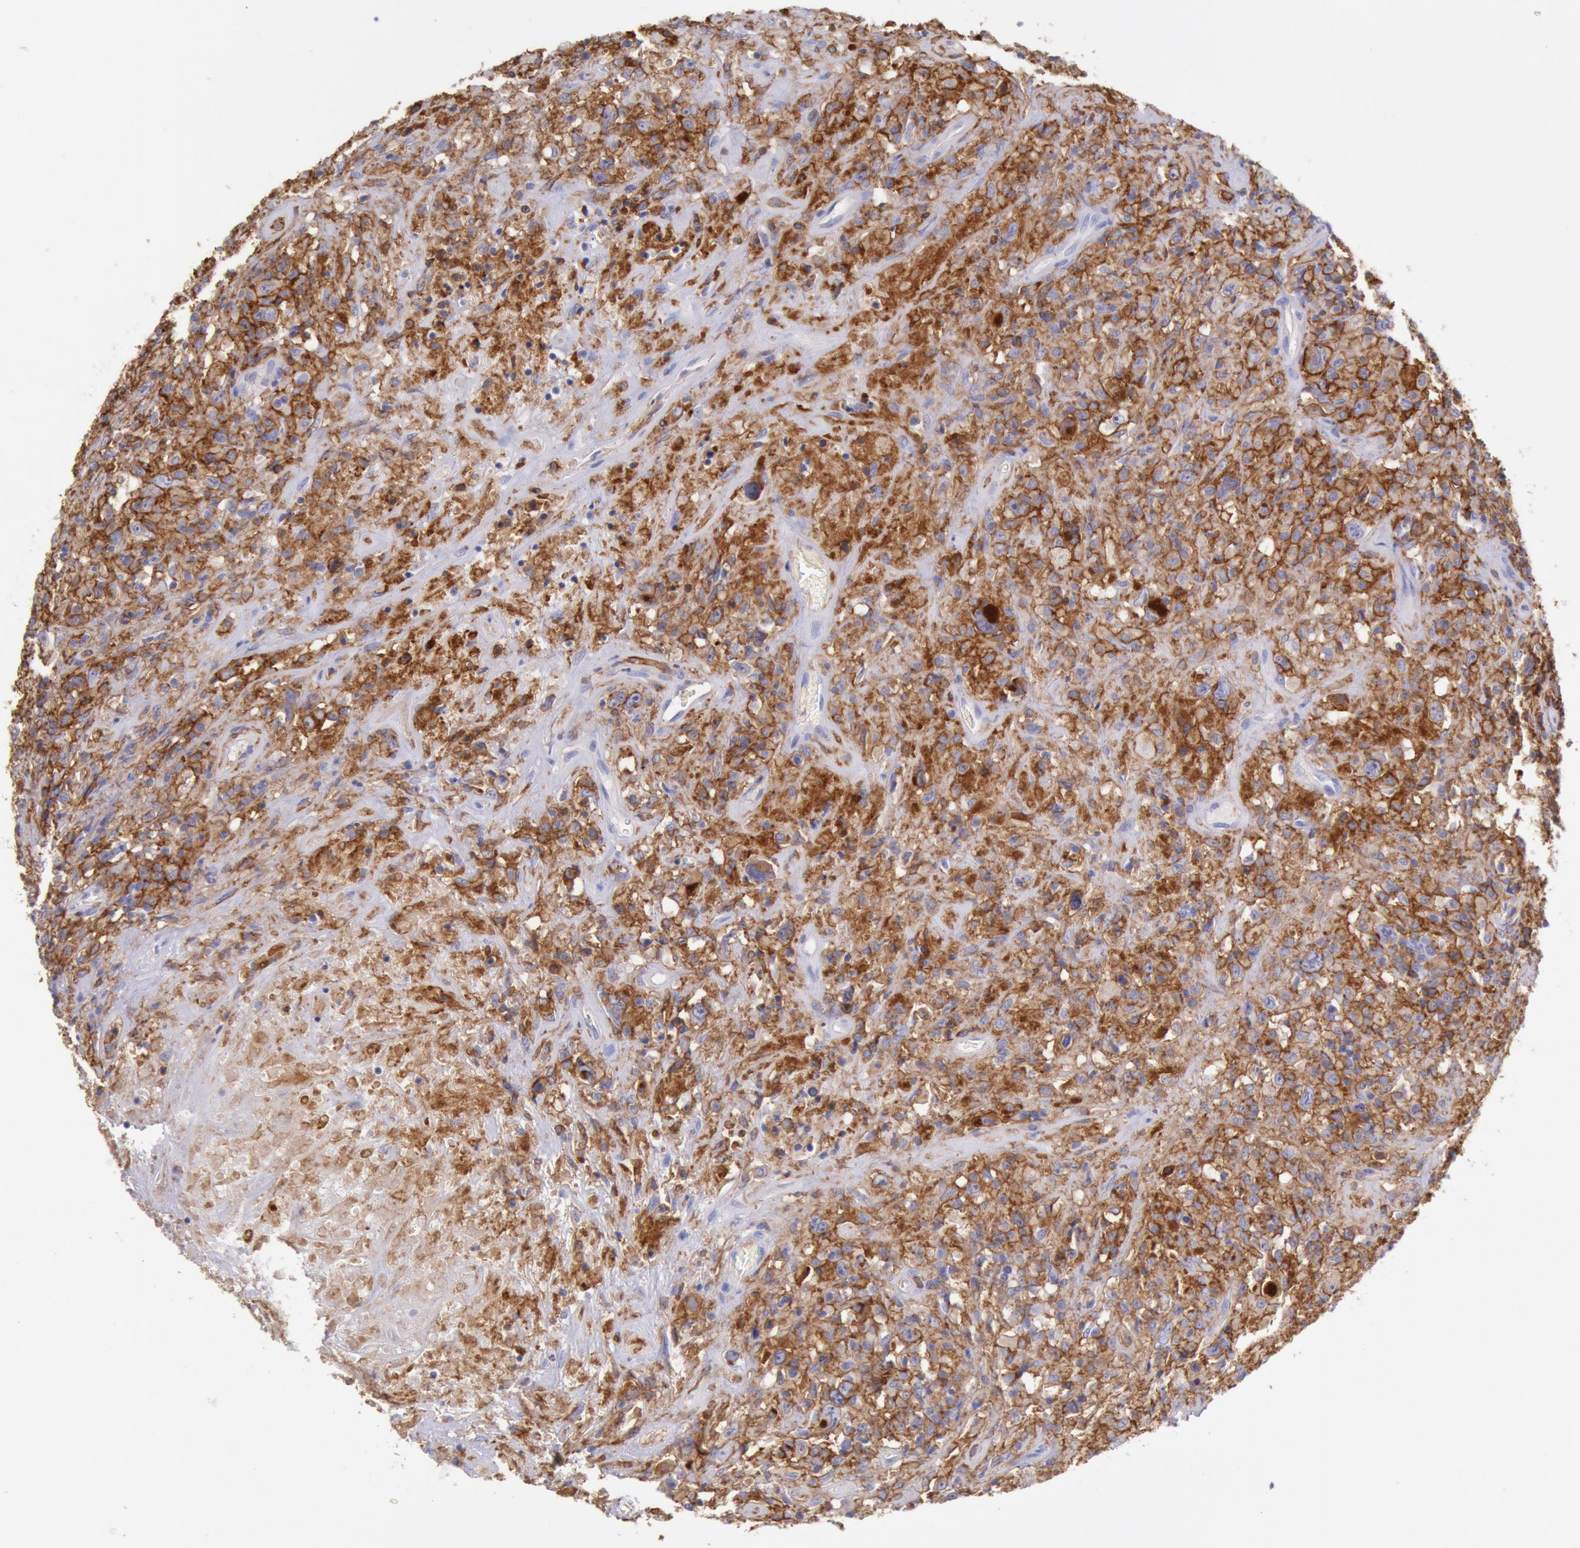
{"staining": {"intensity": "moderate", "quantity": ">75%", "location": "cytoplasmic/membranous"}, "tissue": "lymphoma", "cell_type": "Tumor cells", "image_type": "cancer", "snomed": [{"axis": "morphology", "description": "Hodgkin's disease, NOS"}, {"axis": "topography", "description": "Lymph node"}], "caption": "Approximately >75% of tumor cells in lymphoma reveal moderate cytoplasmic/membranous protein positivity as visualized by brown immunohistochemical staining.", "gene": "LYN", "patient": {"sex": "male", "age": 46}}